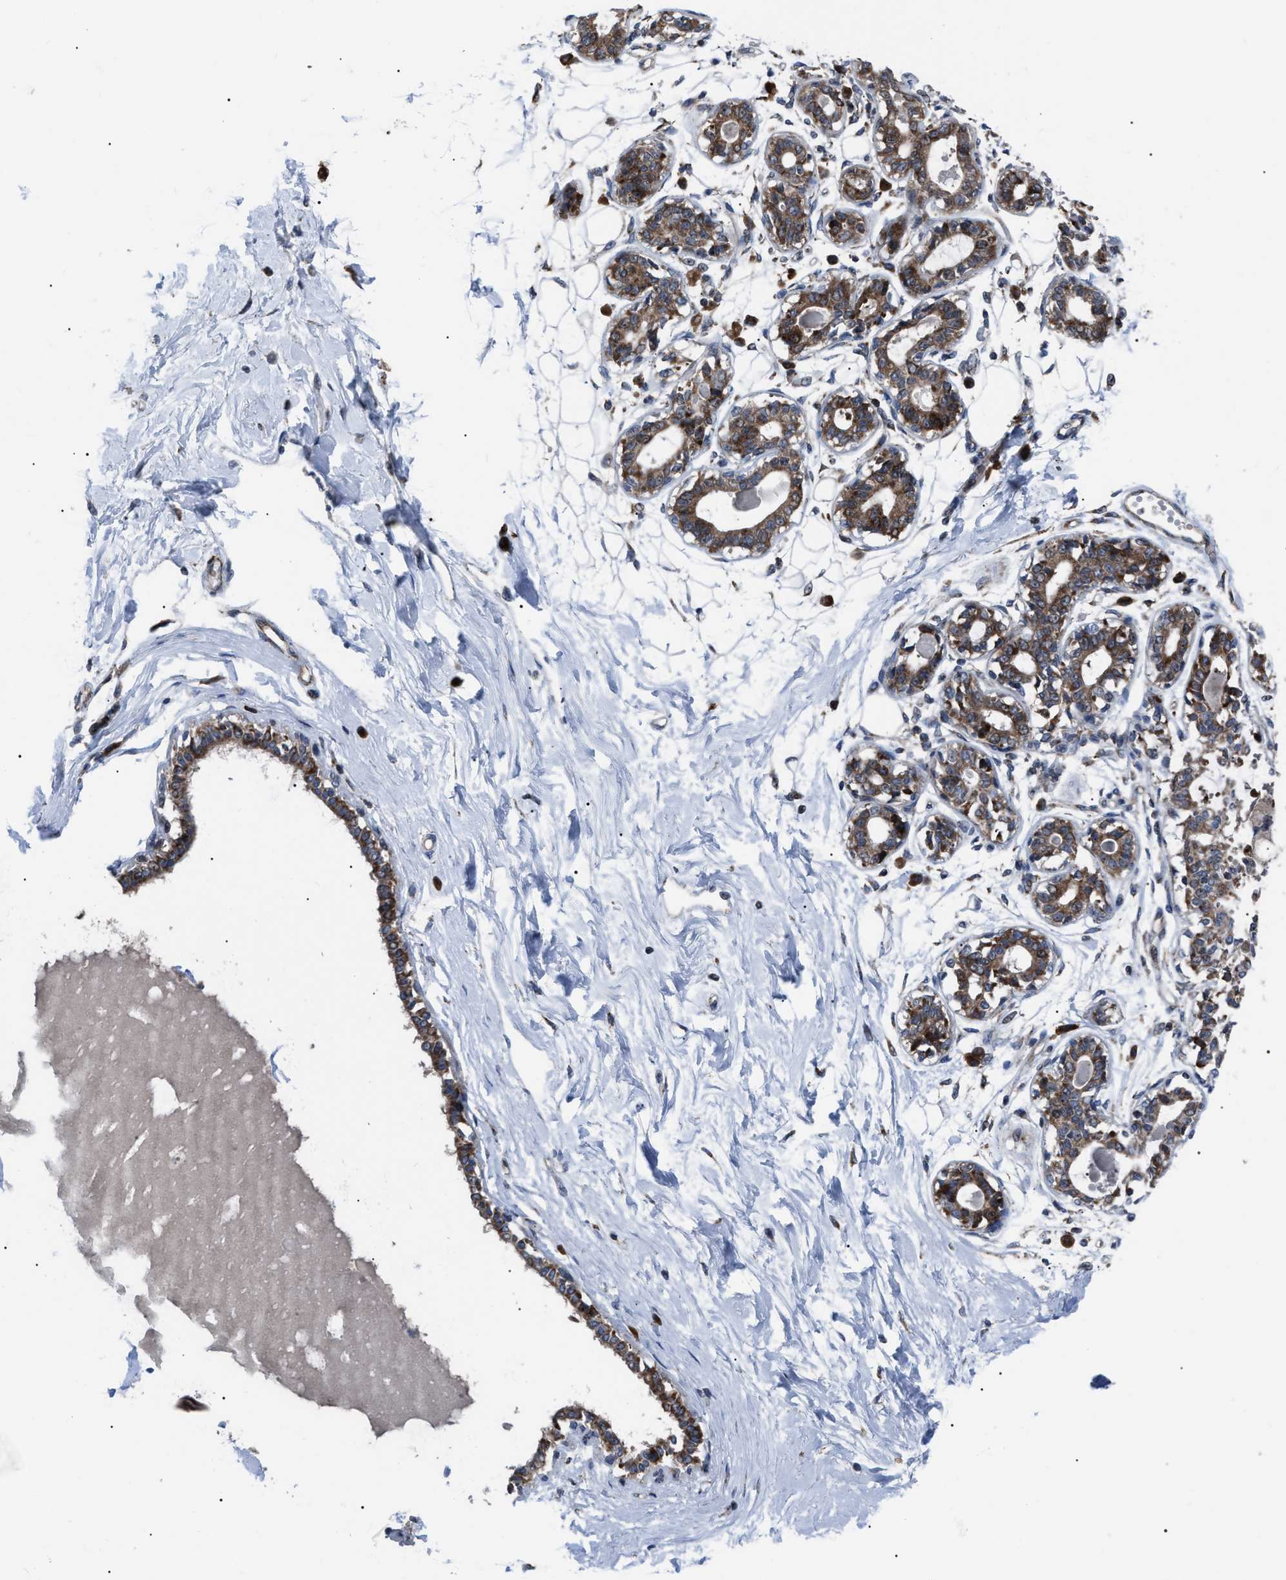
{"staining": {"intensity": "weak", "quantity": ">75%", "location": "cytoplasmic/membranous"}, "tissue": "breast", "cell_type": "Adipocytes", "image_type": "normal", "snomed": [{"axis": "morphology", "description": "Normal tissue, NOS"}, {"axis": "topography", "description": "Breast"}], "caption": "Normal breast exhibits weak cytoplasmic/membranous staining in approximately >75% of adipocytes, visualized by immunohistochemistry.", "gene": "AGO2", "patient": {"sex": "female", "age": 45}}